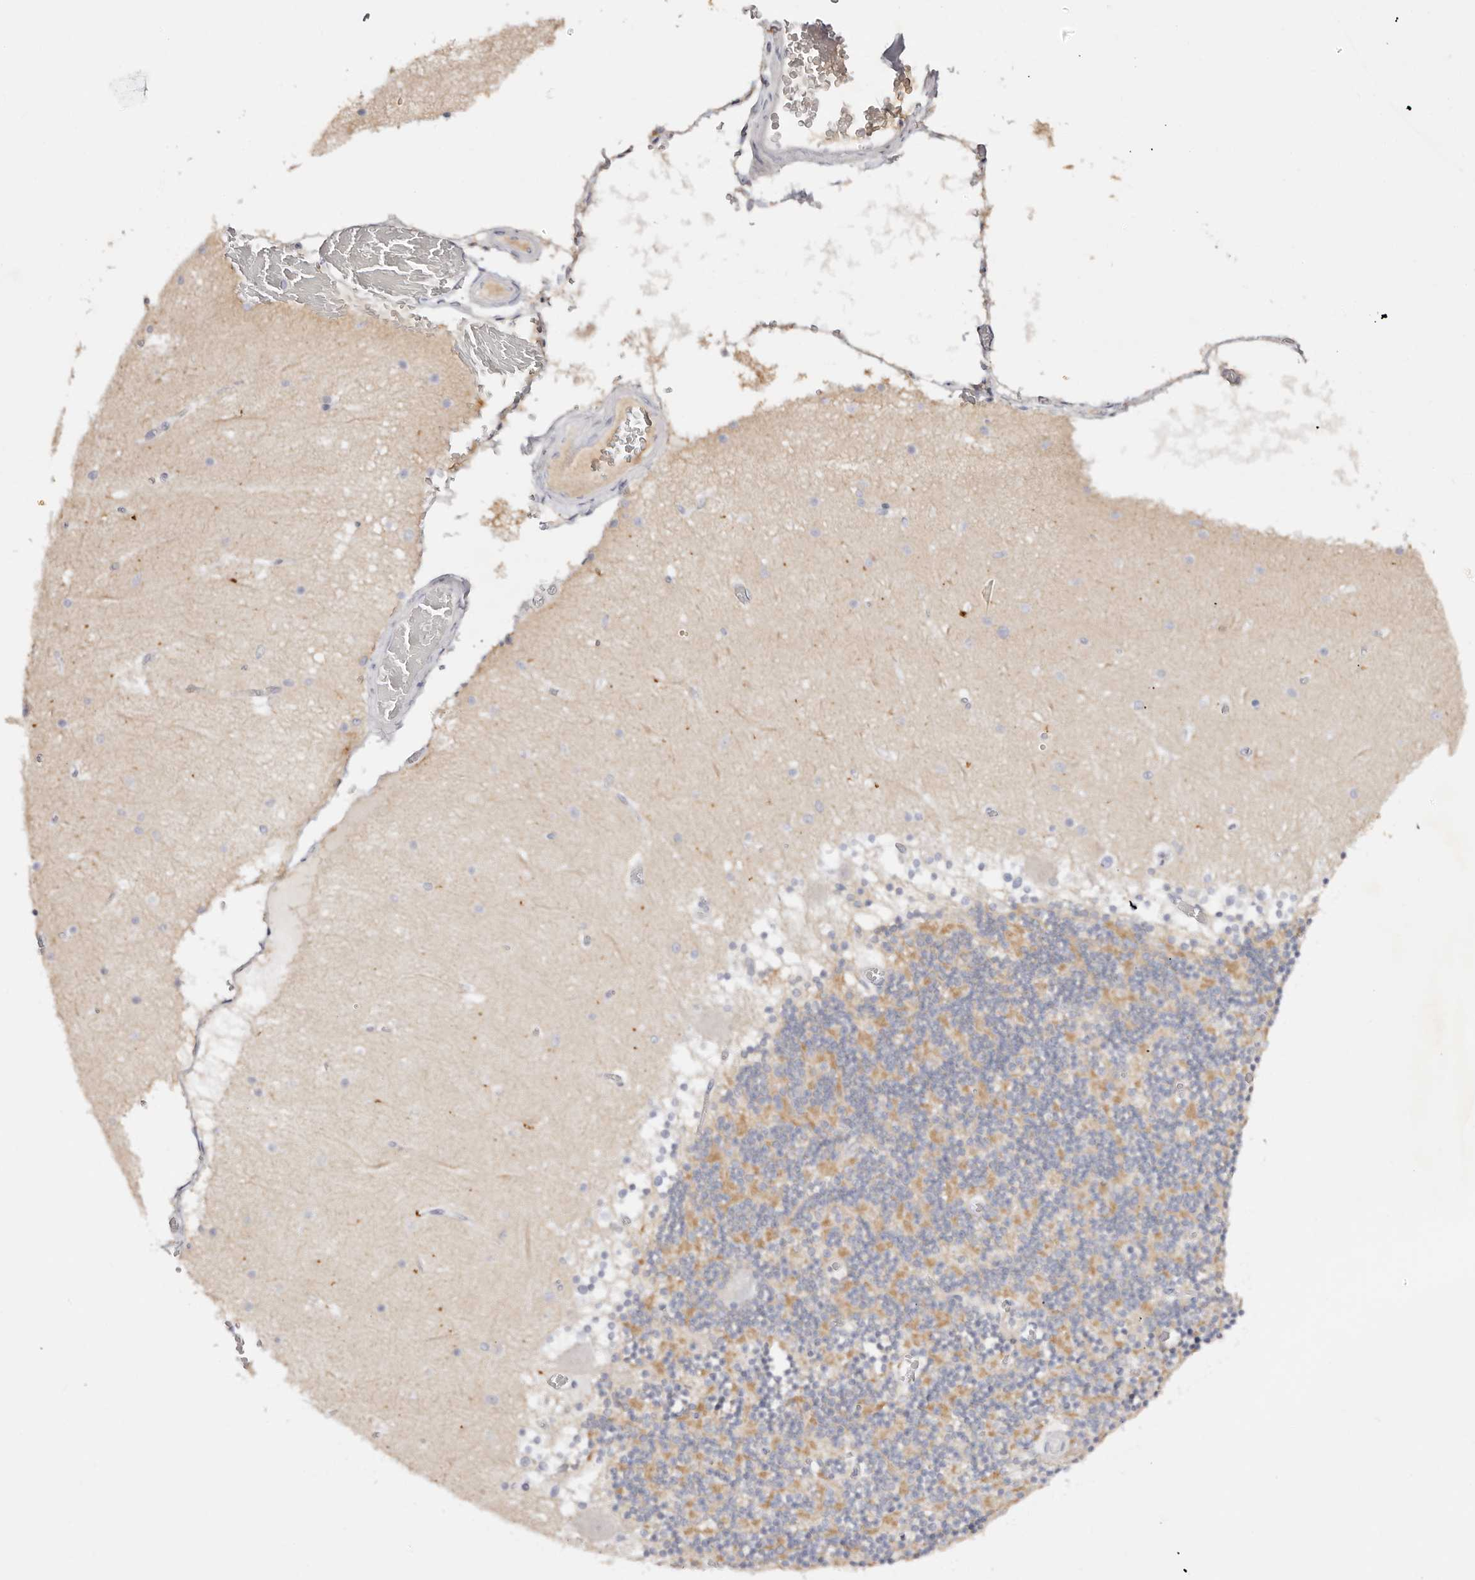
{"staining": {"intensity": "negative", "quantity": "none", "location": "none"}, "tissue": "cerebellum", "cell_type": "Cells in granular layer", "image_type": "normal", "snomed": [{"axis": "morphology", "description": "Normal tissue, NOS"}, {"axis": "topography", "description": "Cerebellum"}], "caption": "IHC of benign human cerebellum displays no positivity in cells in granular layer.", "gene": "DNASE1", "patient": {"sex": "female", "age": 28}}